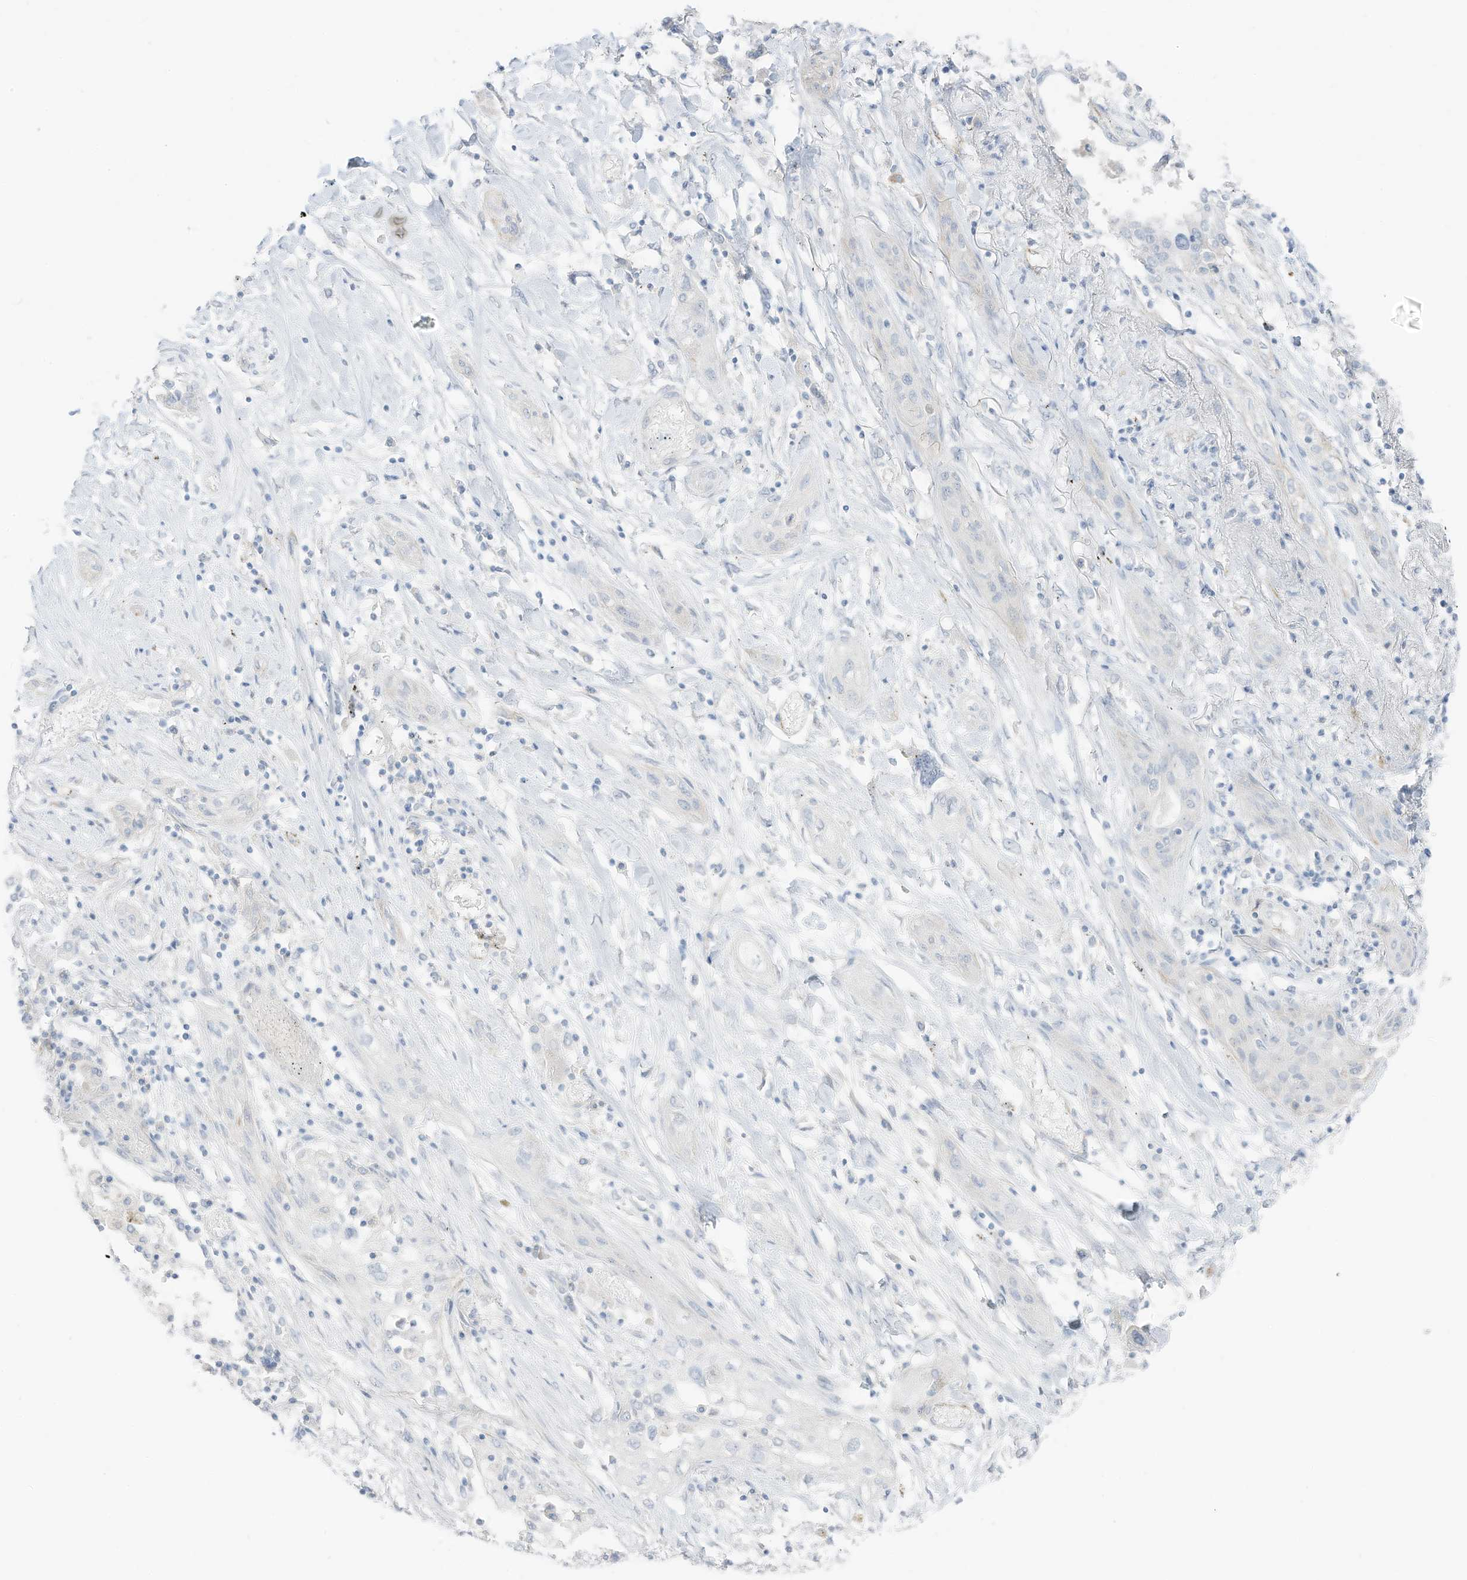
{"staining": {"intensity": "negative", "quantity": "none", "location": "none"}, "tissue": "lung cancer", "cell_type": "Tumor cells", "image_type": "cancer", "snomed": [{"axis": "morphology", "description": "Squamous cell carcinoma, NOS"}, {"axis": "topography", "description": "Lung"}], "caption": "Micrograph shows no significant protein staining in tumor cells of lung cancer (squamous cell carcinoma).", "gene": "C11orf87", "patient": {"sex": "female", "age": 47}}